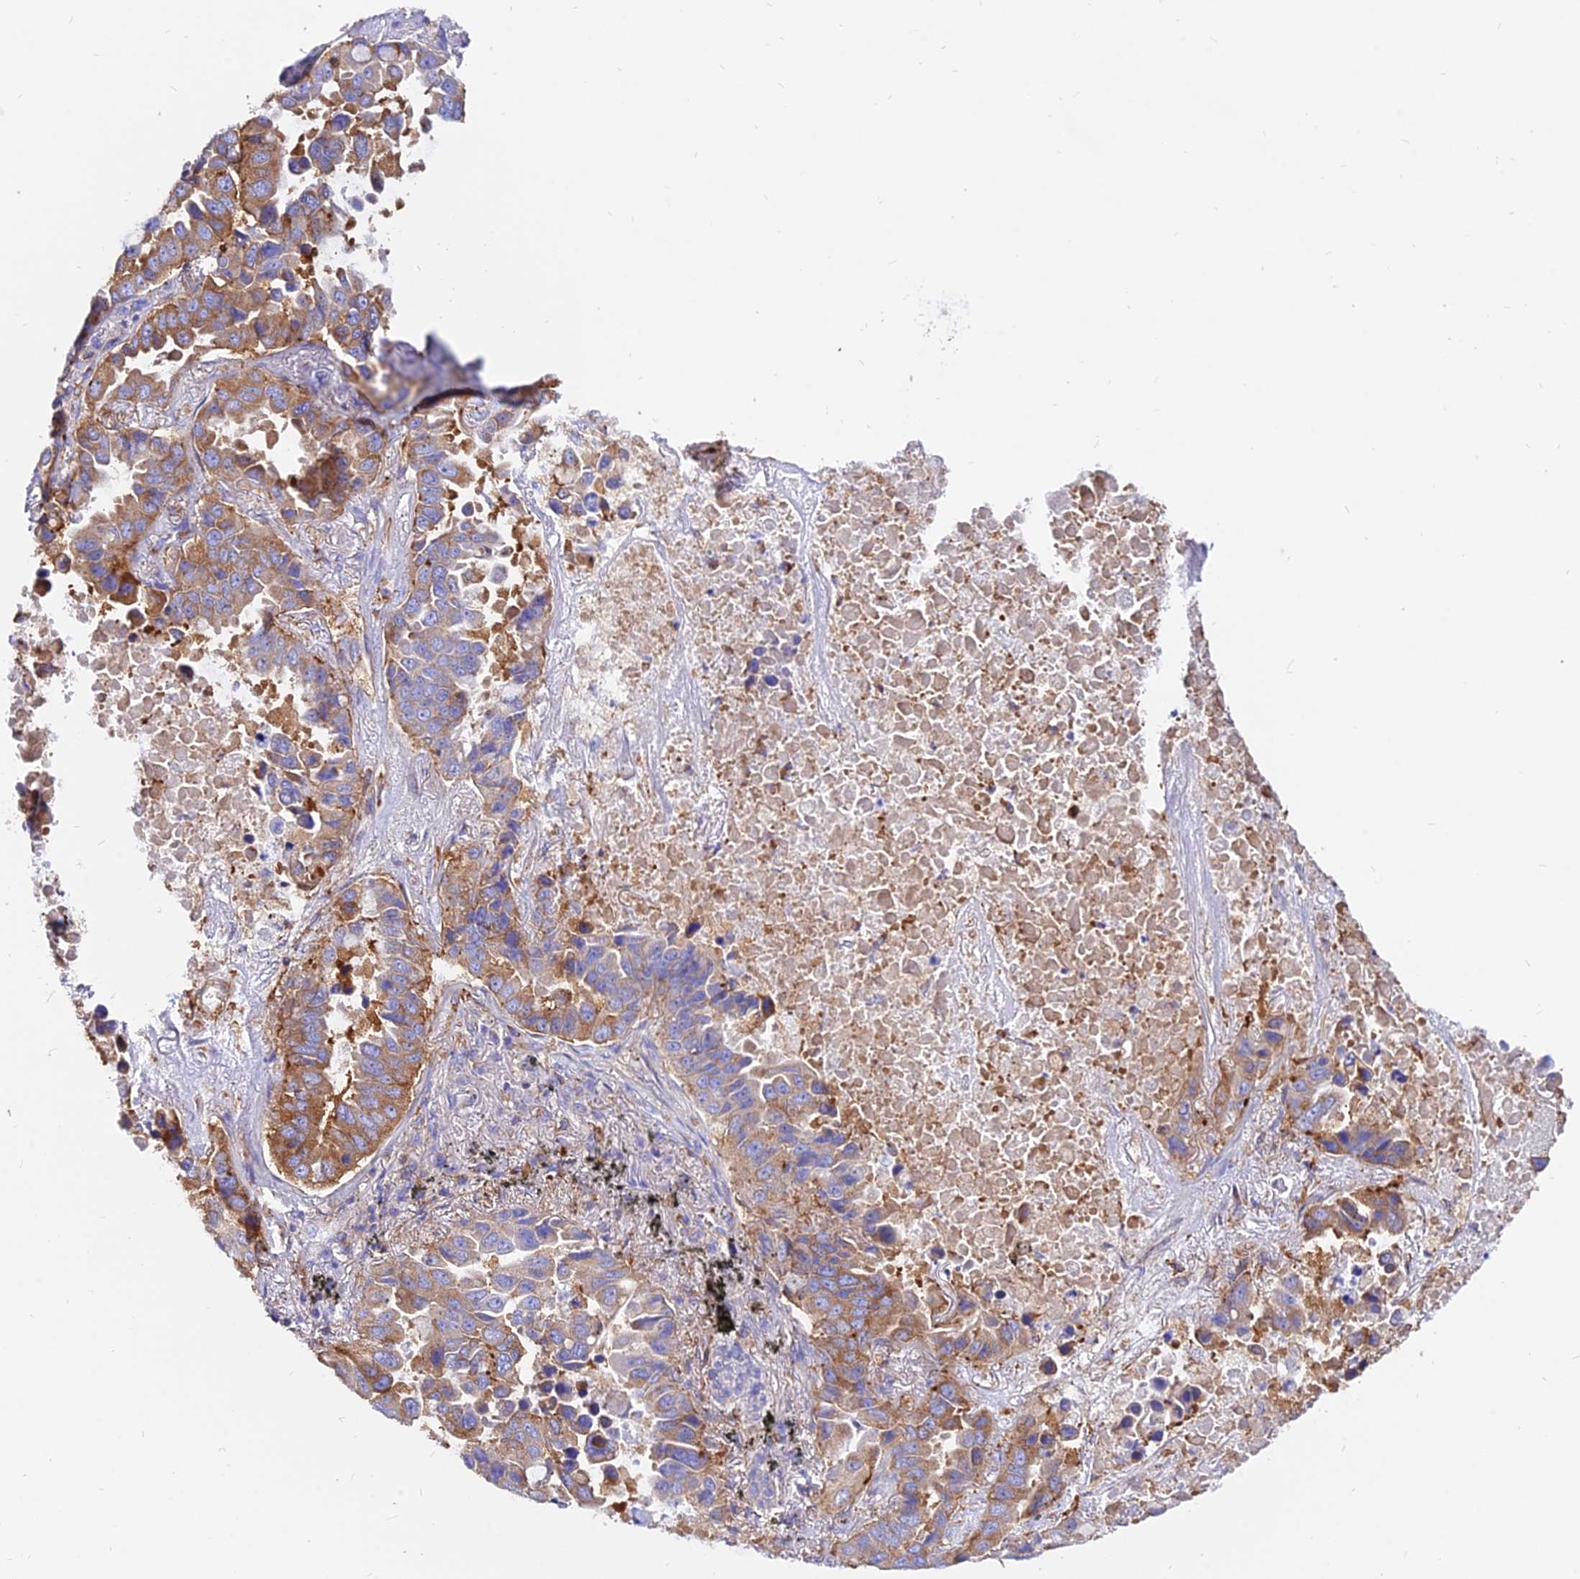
{"staining": {"intensity": "moderate", "quantity": ">75%", "location": "cytoplasmic/membranous"}, "tissue": "lung cancer", "cell_type": "Tumor cells", "image_type": "cancer", "snomed": [{"axis": "morphology", "description": "Adenocarcinoma, NOS"}, {"axis": "topography", "description": "Lung"}], "caption": "This is an image of IHC staining of adenocarcinoma (lung), which shows moderate expression in the cytoplasmic/membranous of tumor cells.", "gene": "AGTRAP", "patient": {"sex": "male", "age": 64}}